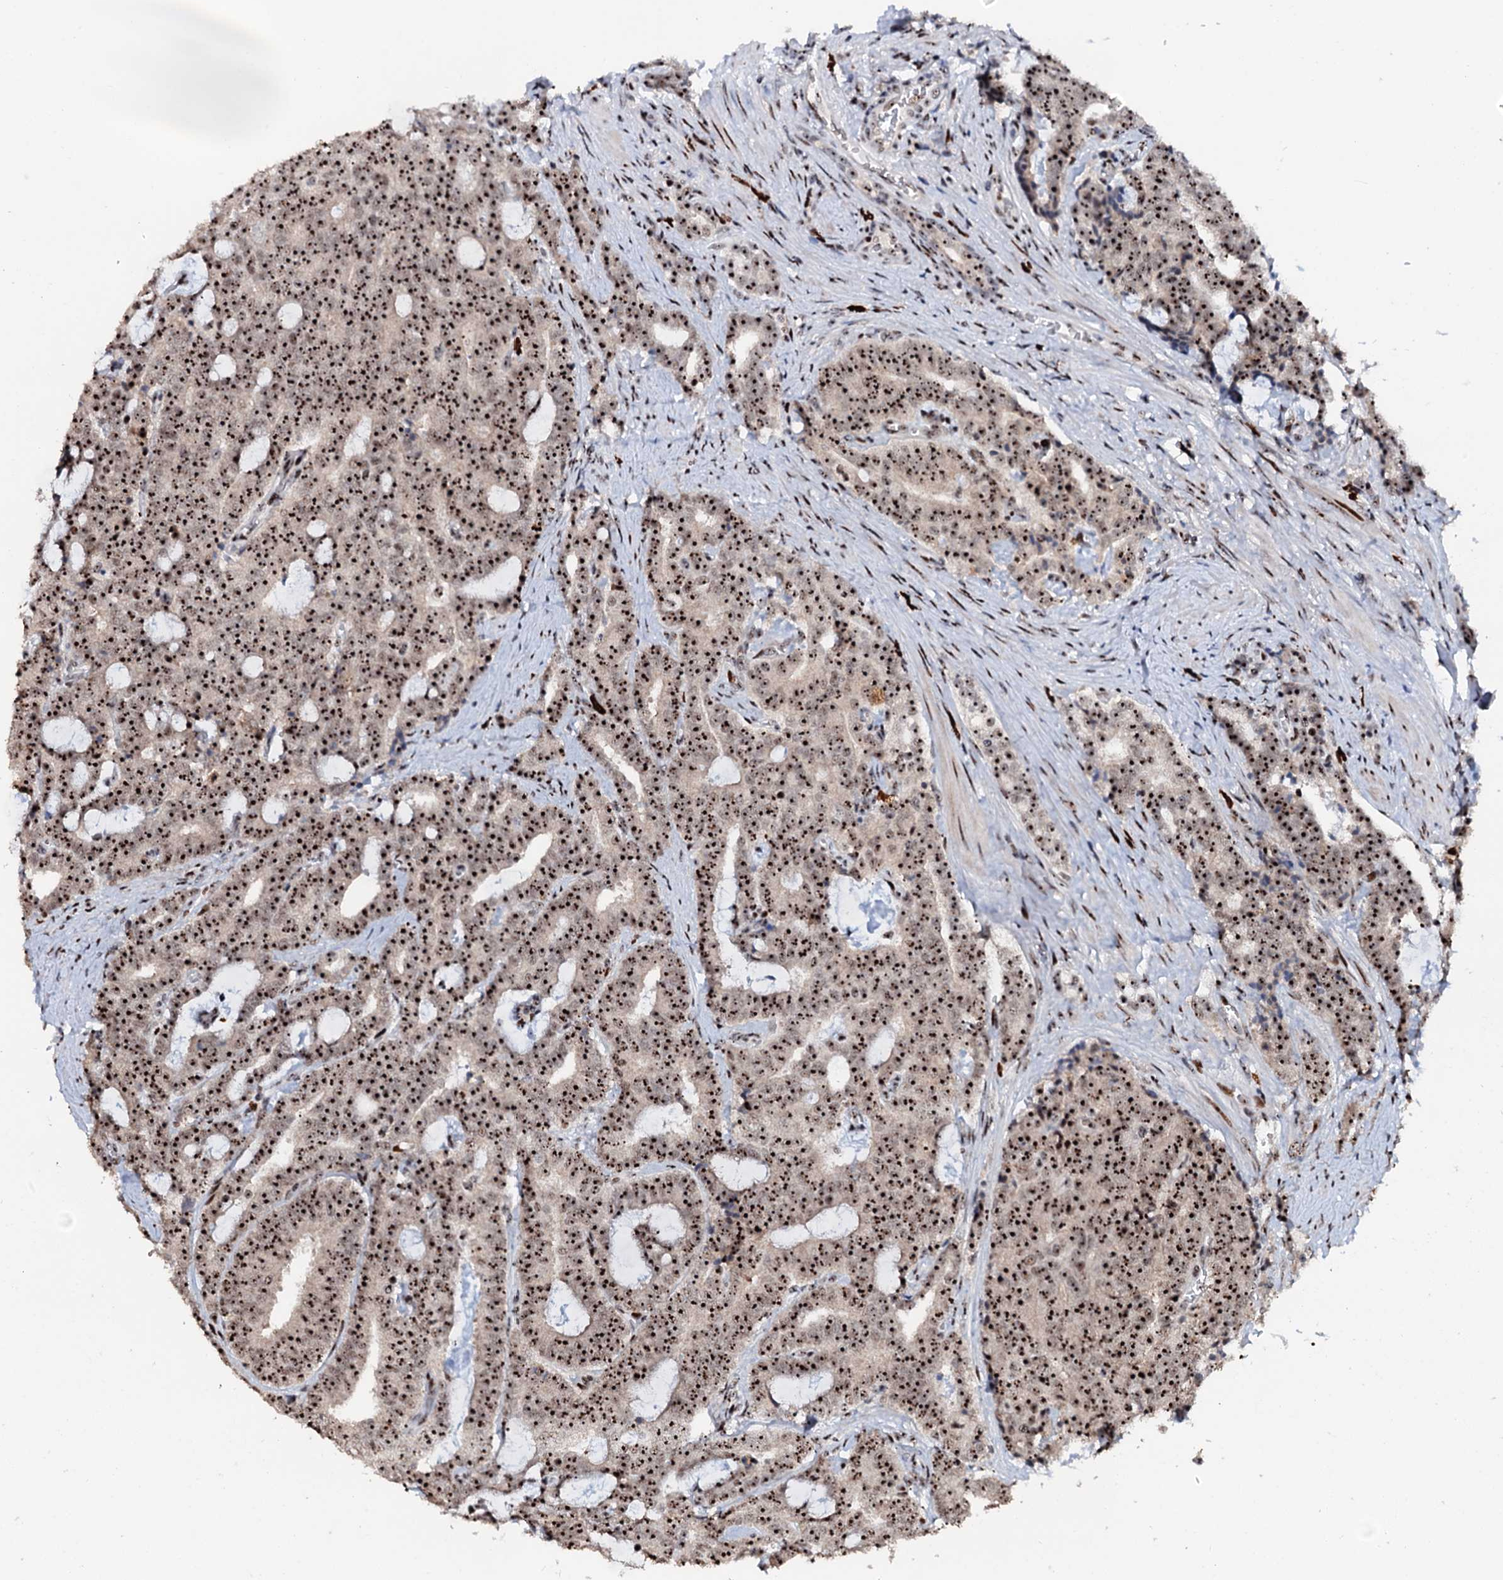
{"staining": {"intensity": "strong", "quantity": ">75%", "location": "nuclear"}, "tissue": "prostate cancer", "cell_type": "Tumor cells", "image_type": "cancer", "snomed": [{"axis": "morphology", "description": "Adenocarcinoma, High grade"}, {"axis": "topography", "description": "Prostate and seminal vesicle, NOS"}], "caption": "An IHC photomicrograph of neoplastic tissue is shown. Protein staining in brown labels strong nuclear positivity in prostate cancer within tumor cells. Immunohistochemistry stains the protein in brown and the nuclei are stained blue.", "gene": "NEUROG3", "patient": {"sex": "male", "age": 67}}